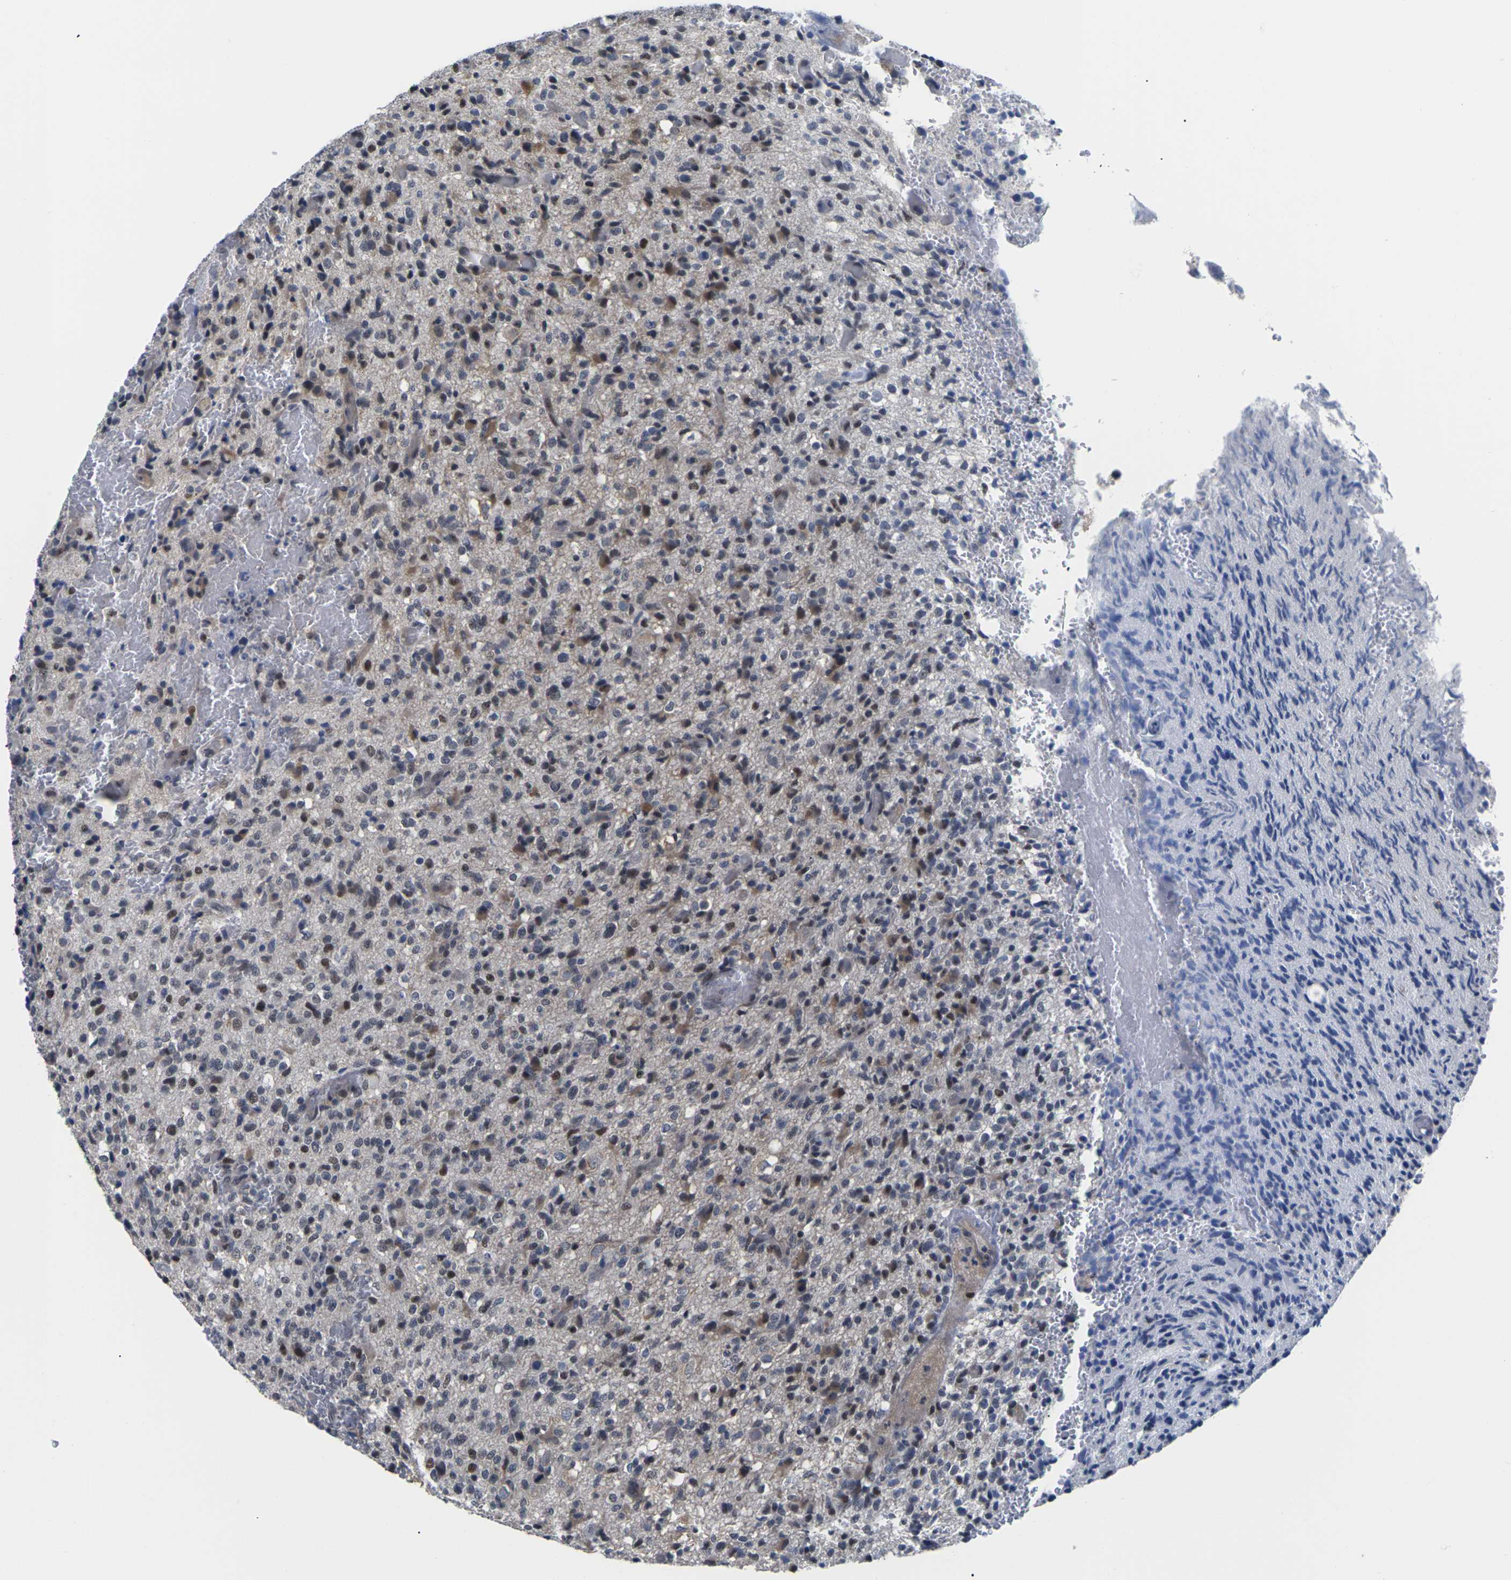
{"staining": {"intensity": "moderate", "quantity": "<25%", "location": "cytoplasmic/membranous,nuclear"}, "tissue": "glioma", "cell_type": "Tumor cells", "image_type": "cancer", "snomed": [{"axis": "morphology", "description": "Glioma, malignant, High grade"}, {"axis": "topography", "description": "Brain"}], "caption": "The immunohistochemical stain highlights moderate cytoplasmic/membranous and nuclear staining in tumor cells of malignant glioma (high-grade) tissue.", "gene": "ST6GAL2", "patient": {"sex": "male", "age": 71}}